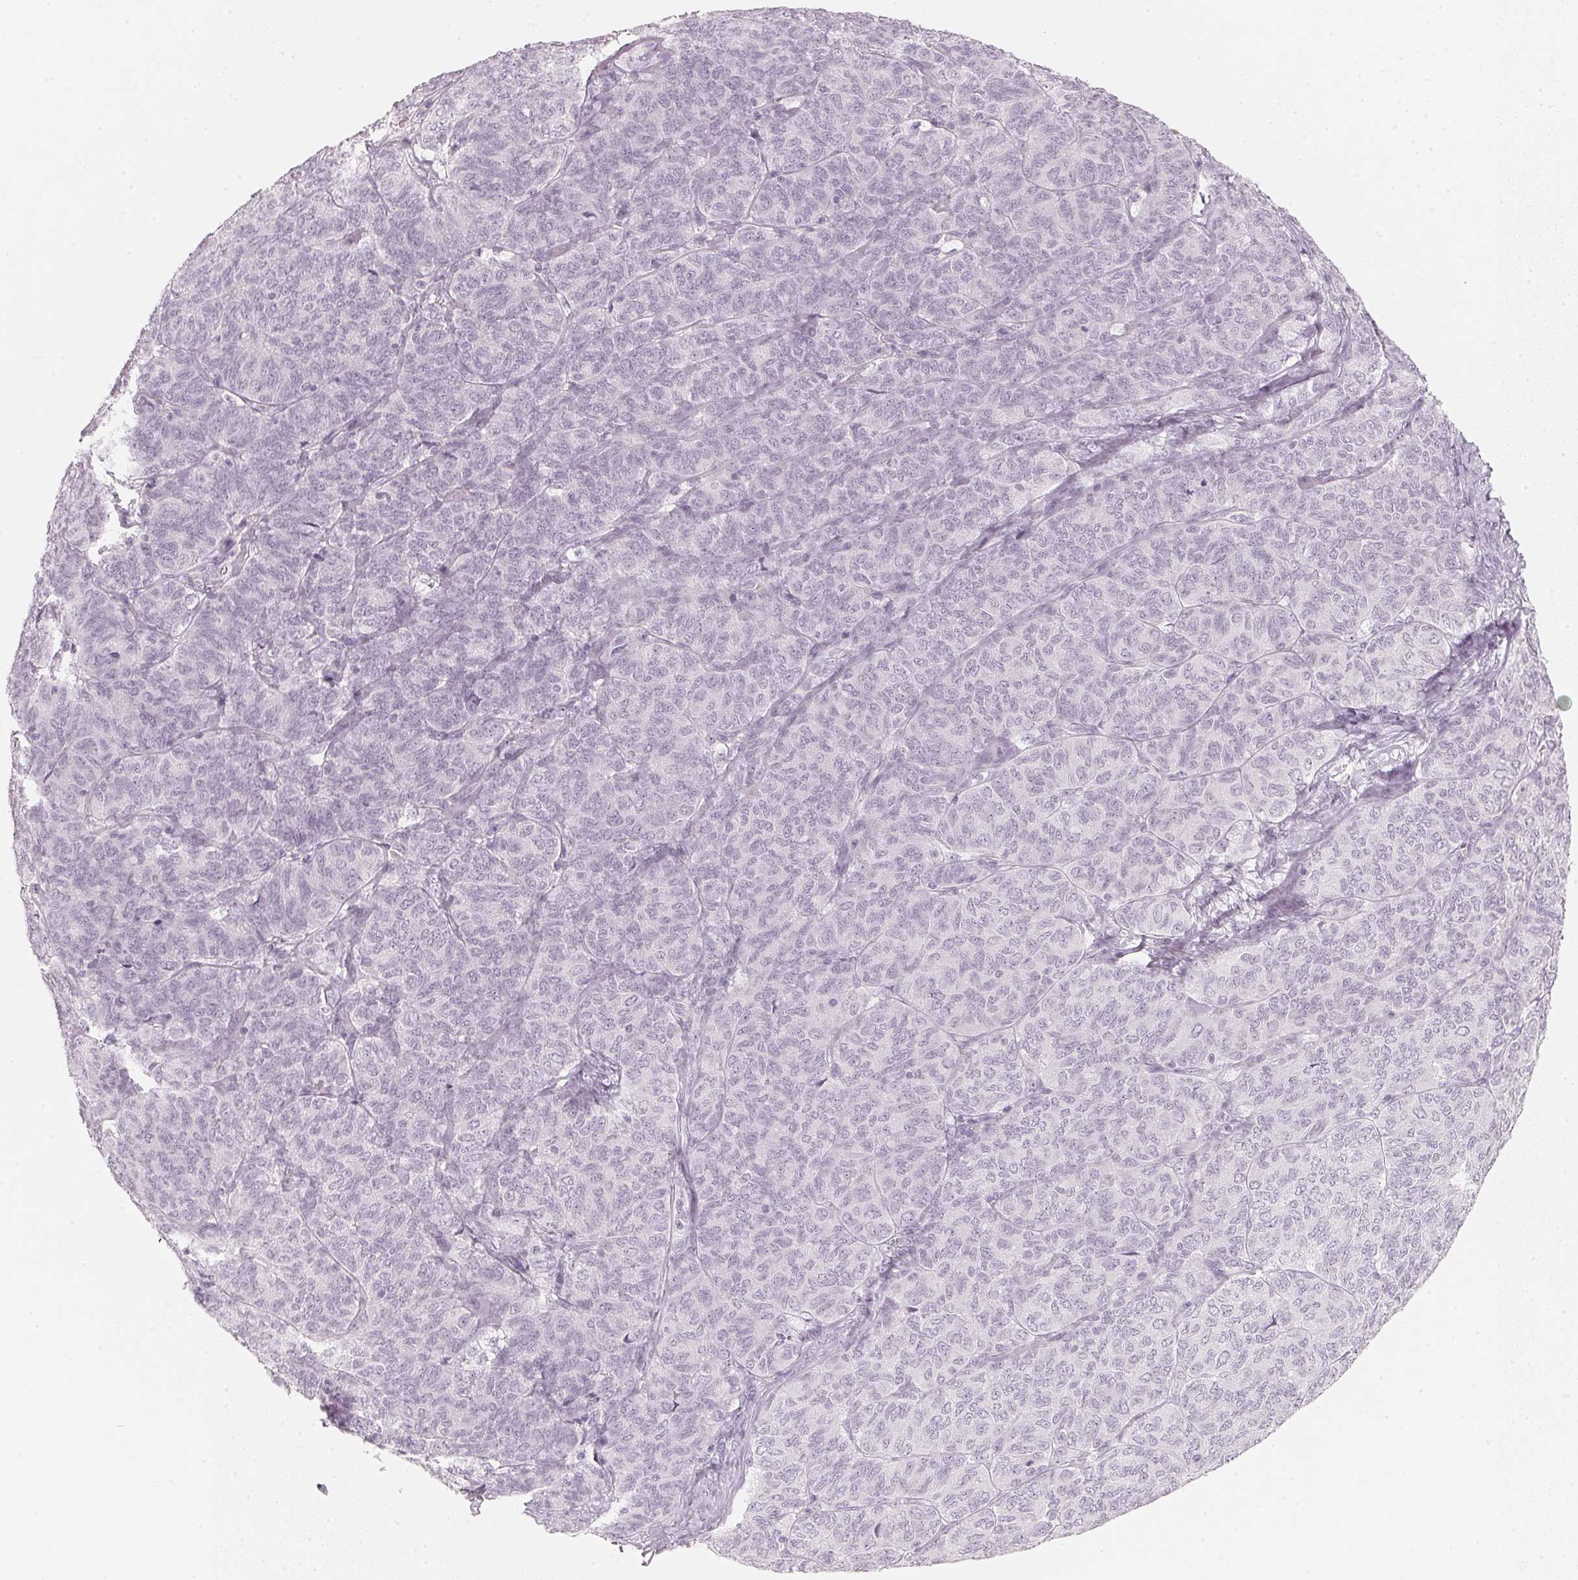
{"staining": {"intensity": "negative", "quantity": "none", "location": "none"}, "tissue": "ovarian cancer", "cell_type": "Tumor cells", "image_type": "cancer", "snomed": [{"axis": "morphology", "description": "Carcinoma, endometroid"}, {"axis": "topography", "description": "Ovary"}], "caption": "DAB (3,3'-diaminobenzidine) immunohistochemical staining of human endometroid carcinoma (ovarian) reveals no significant staining in tumor cells. (Brightfield microscopy of DAB immunohistochemistry (IHC) at high magnification).", "gene": "SLC22A8", "patient": {"sex": "female", "age": 80}}